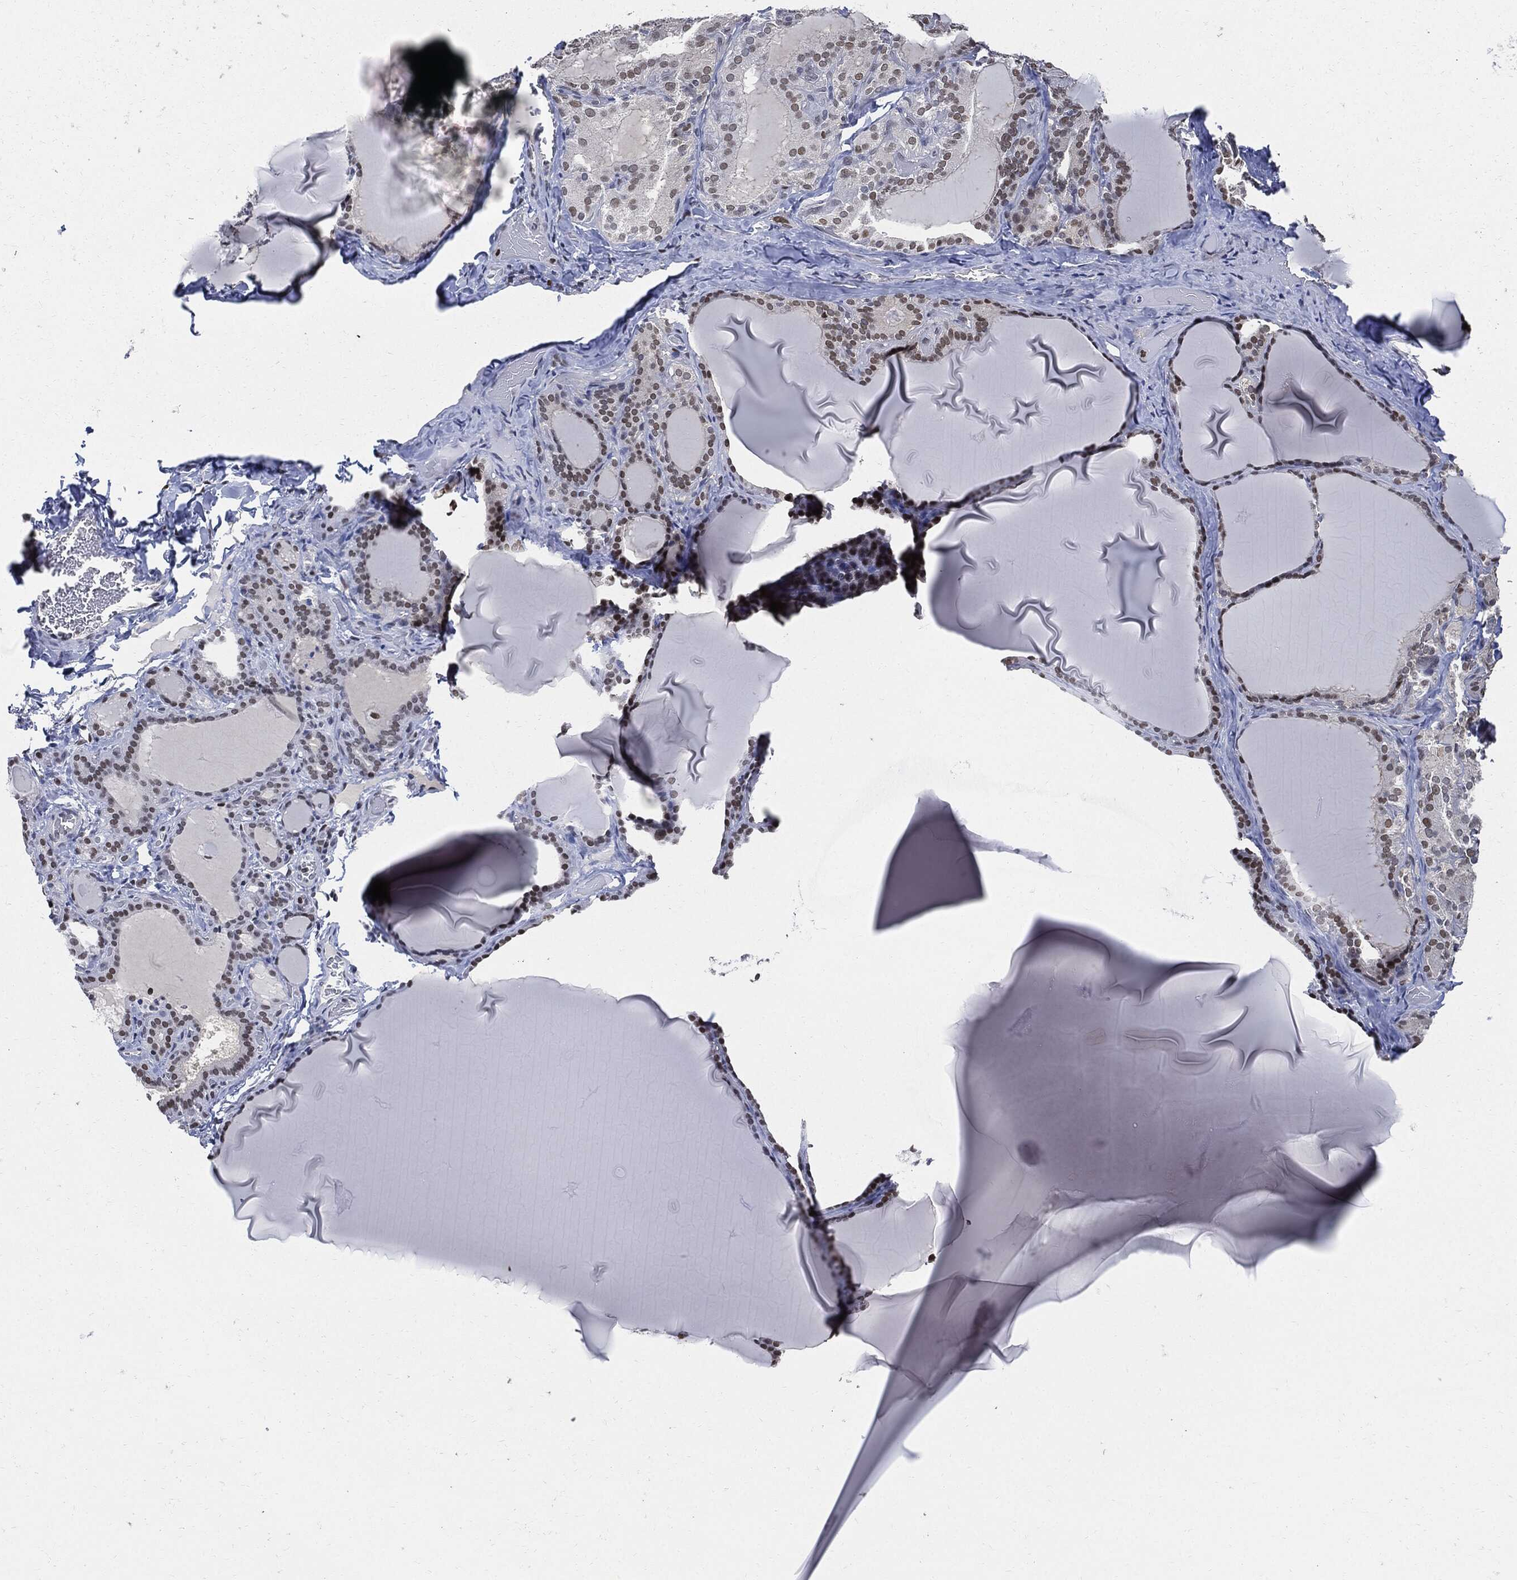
{"staining": {"intensity": "moderate", "quantity": "25%-75%", "location": "nuclear"}, "tissue": "thyroid gland", "cell_type": "Glandular cells", "image_type": "normal", "snomed": [{"axis": "morphology", "description": "Normal tissue, NOS"}, {"axis": "morphology", "description": "Hyperplasia, NOS"}, {"axis": "topography", "description": "Thyroid gland"}], "caption": "DAB immunohistochemical staining of benign thyroid gland shows moderate nuclear protein staining in approximately 25%-75% of glandular cells. (Brightfield microscopy of DAB IHC at high magnification).", "gene": "PCNA", "patient": {"sex": "female", "age": 27}}